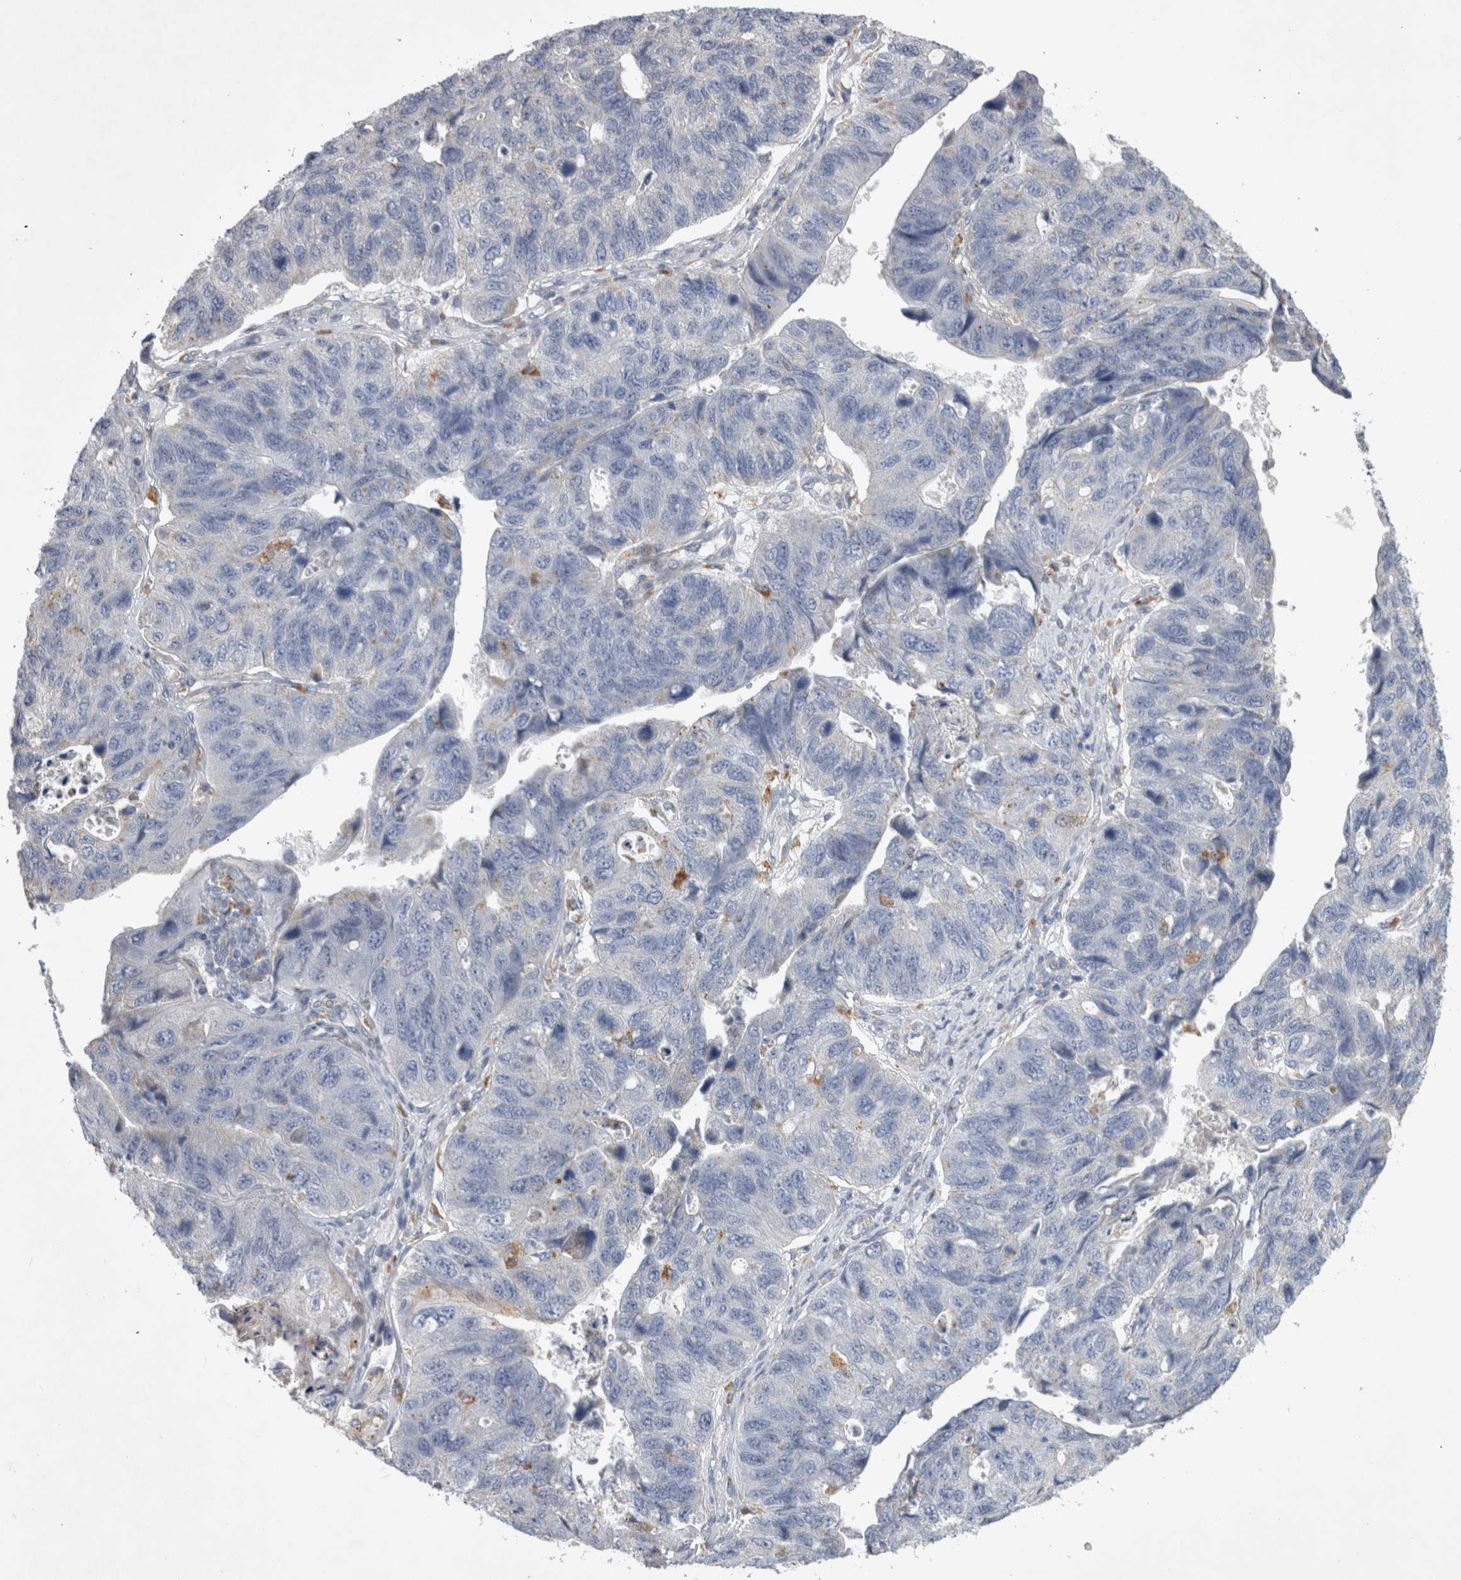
{"staining": {"intensity": "negative", "quantity": "none", "location": "none"}, "tissue": "stomach cancer", "cell_type": "Tumor cells", "image_type": "cancer", "snomed": [{"axis": "morphology", "description": "Adenocarcinoma, NOS"}, {"axis": "topography", "description": "Stomach"}], "caption": "A high-resolution histopathology image shows IHC staining of stomach cancer, which exhibits no significant expression in tumor cells.", "gene": "STRADB", "patient": {"sex": "male", "age": 59}}